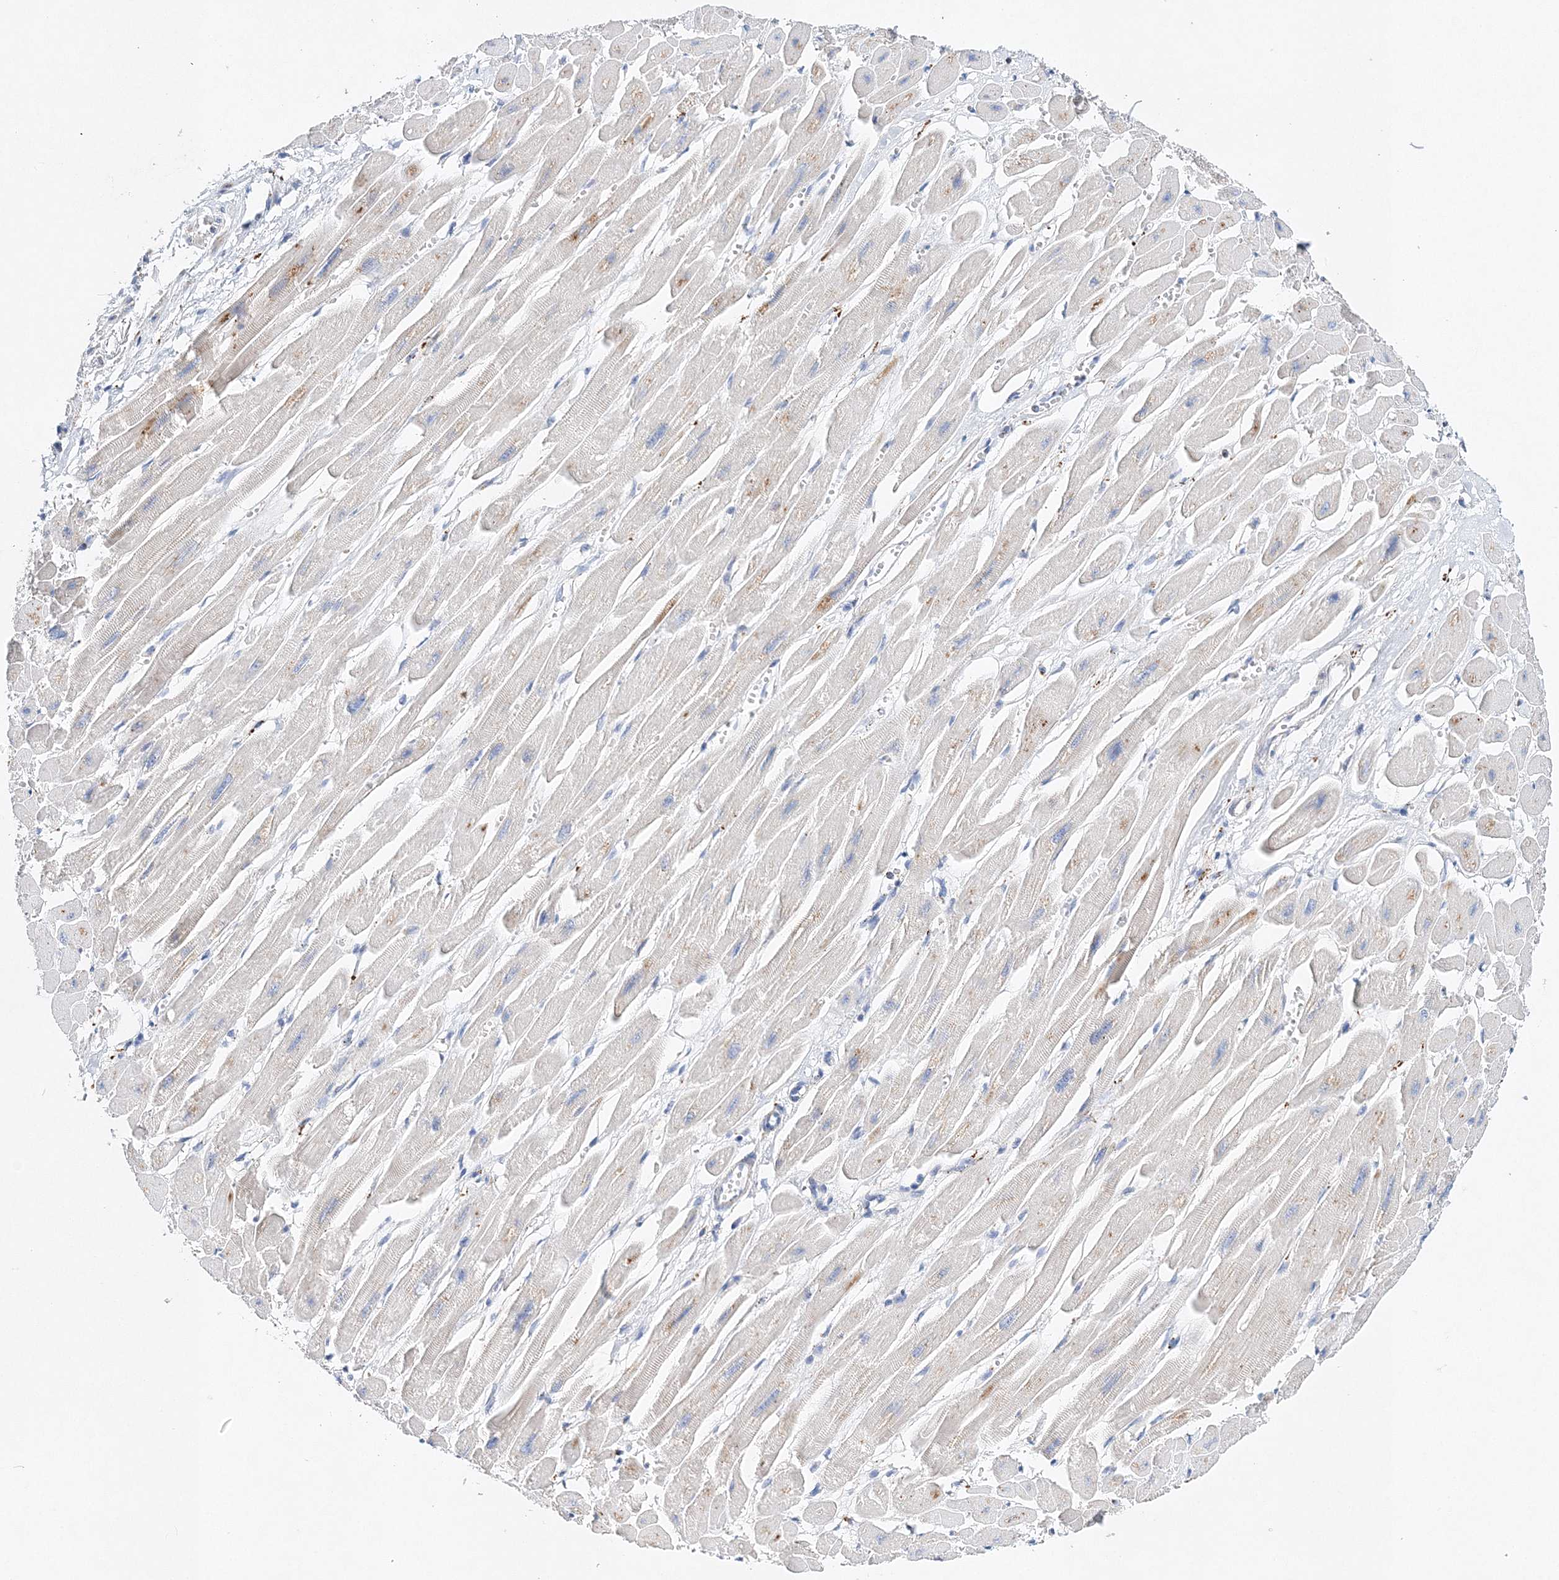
{"staining": {"intensity": "negative", "quantity": "none", "location": "none"}, "tissue": "heart muscle", "cell_type": "Cardiomyocytes", "image_type": "normal", "snomed": [{"axis": "morphology", "description": "Normal tissue, NOS"}, {"axis": "topography", "description": "Heart"}], "caption": "Immunohistochemical staining of benign human heart muscle demonstrates no significant positivity in cardiomyocytes. (DAB immunohistochemistry (IHC) visualized using brightfield microscopy, high magnification).", "gene": "C3orf38", "patient": {"sex": "female", "age": 54}}